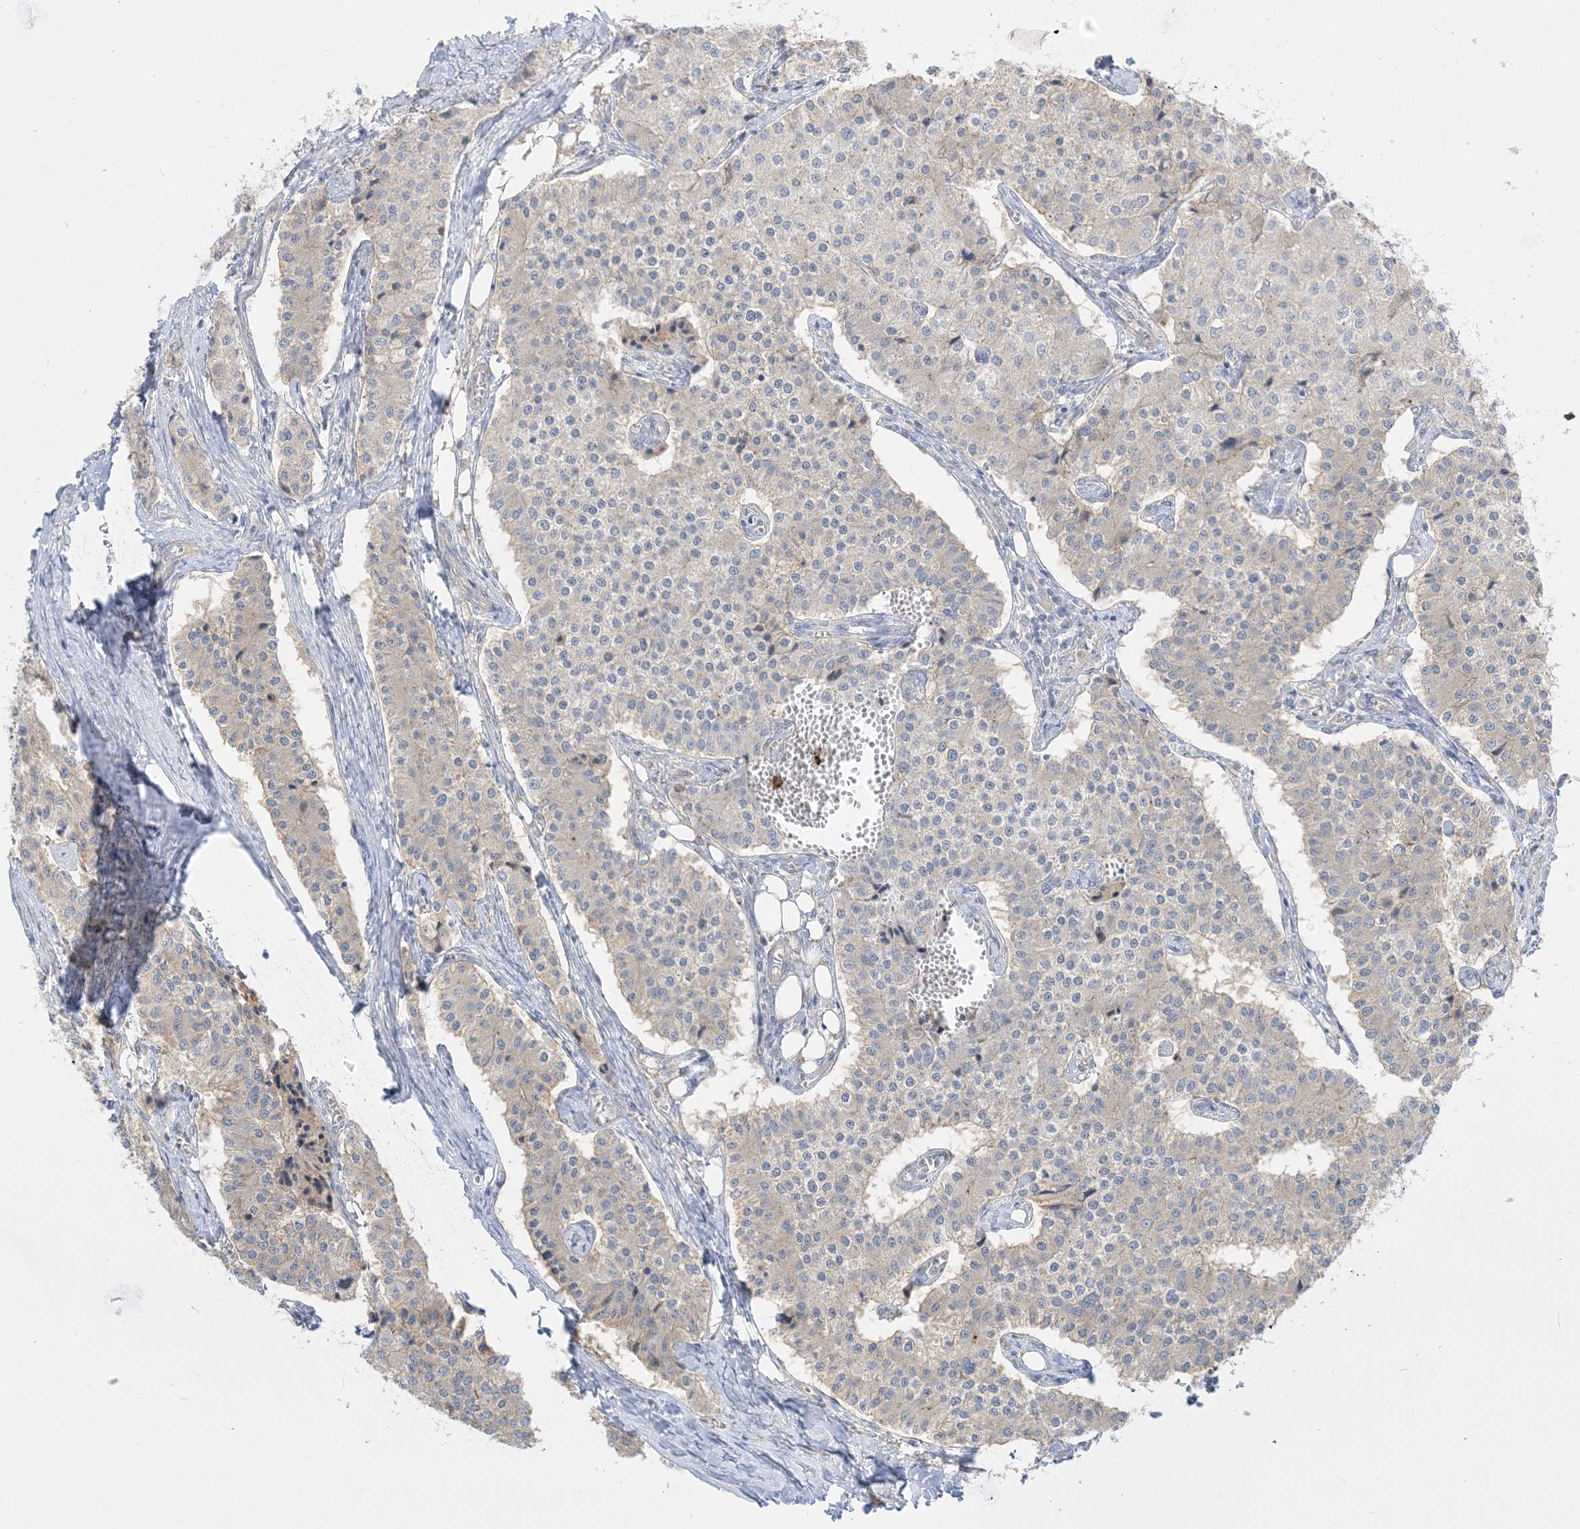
{"staining": {"intensity": "negative", "quantity": "none", "location": "none"}, "tissue": "carcinoid", "cell_type": "Tumor cells", "image_type": "cancer", "snomed": [{"axis": "morphology", "description": "Carcinoid, malignant, NOS"}, {"axis": "topography", "description": "Colon"}], "caption": "Human malignant carcinoid stained for a protein using IHC reveals no expression in tumor cells.", "gene": "ARHGEF9", "patient": {"sex": "female", "age": 52}}